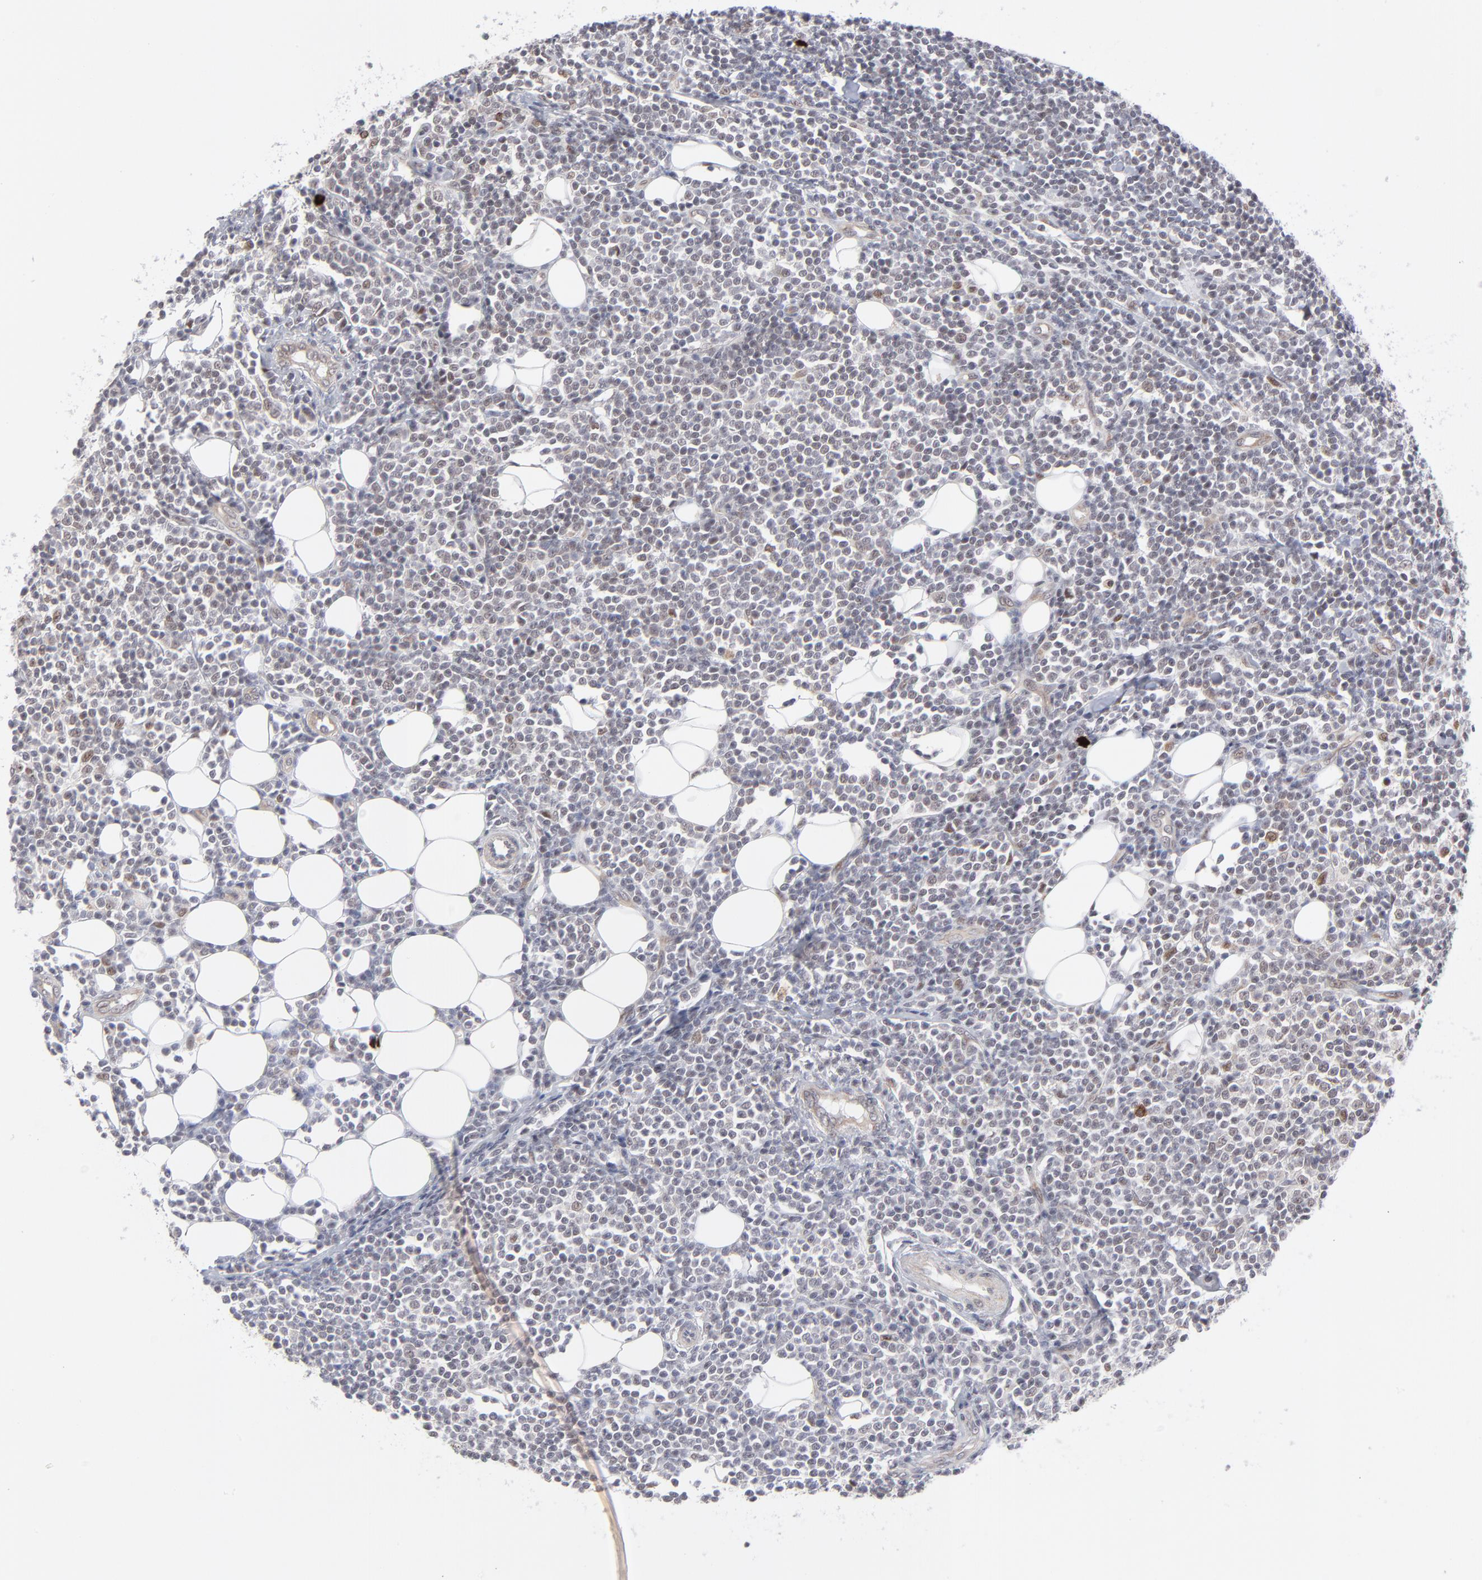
{"staining": {"intensity": "weak", "quantity": "<25%", "location": "nuclear"}, "tissue": "lymphoma", "cell_type": "Tumor cells", "image_type": "cancer", "snomed": [{"axis": "morphology", "description": "Malignant lymphoma, non-Hodgkin's type, Low grade"}, {"axis": "topography", "description": "Soft tissue"}], "caption": "High magnification brightfield microscopy of malignant lymphoma, non-Hodgkin's type (low-grade) stained with DAB (3,3'-diaminobenzidine) (brown) and counterstained with hematoxylin (blue): tumor cells show no significant positivity. (DAB immunohistochemistry visualized using brightfield microscopy, high magnification).", "gene": "NBN", "patient": {"sex": "male", "age": 92}}